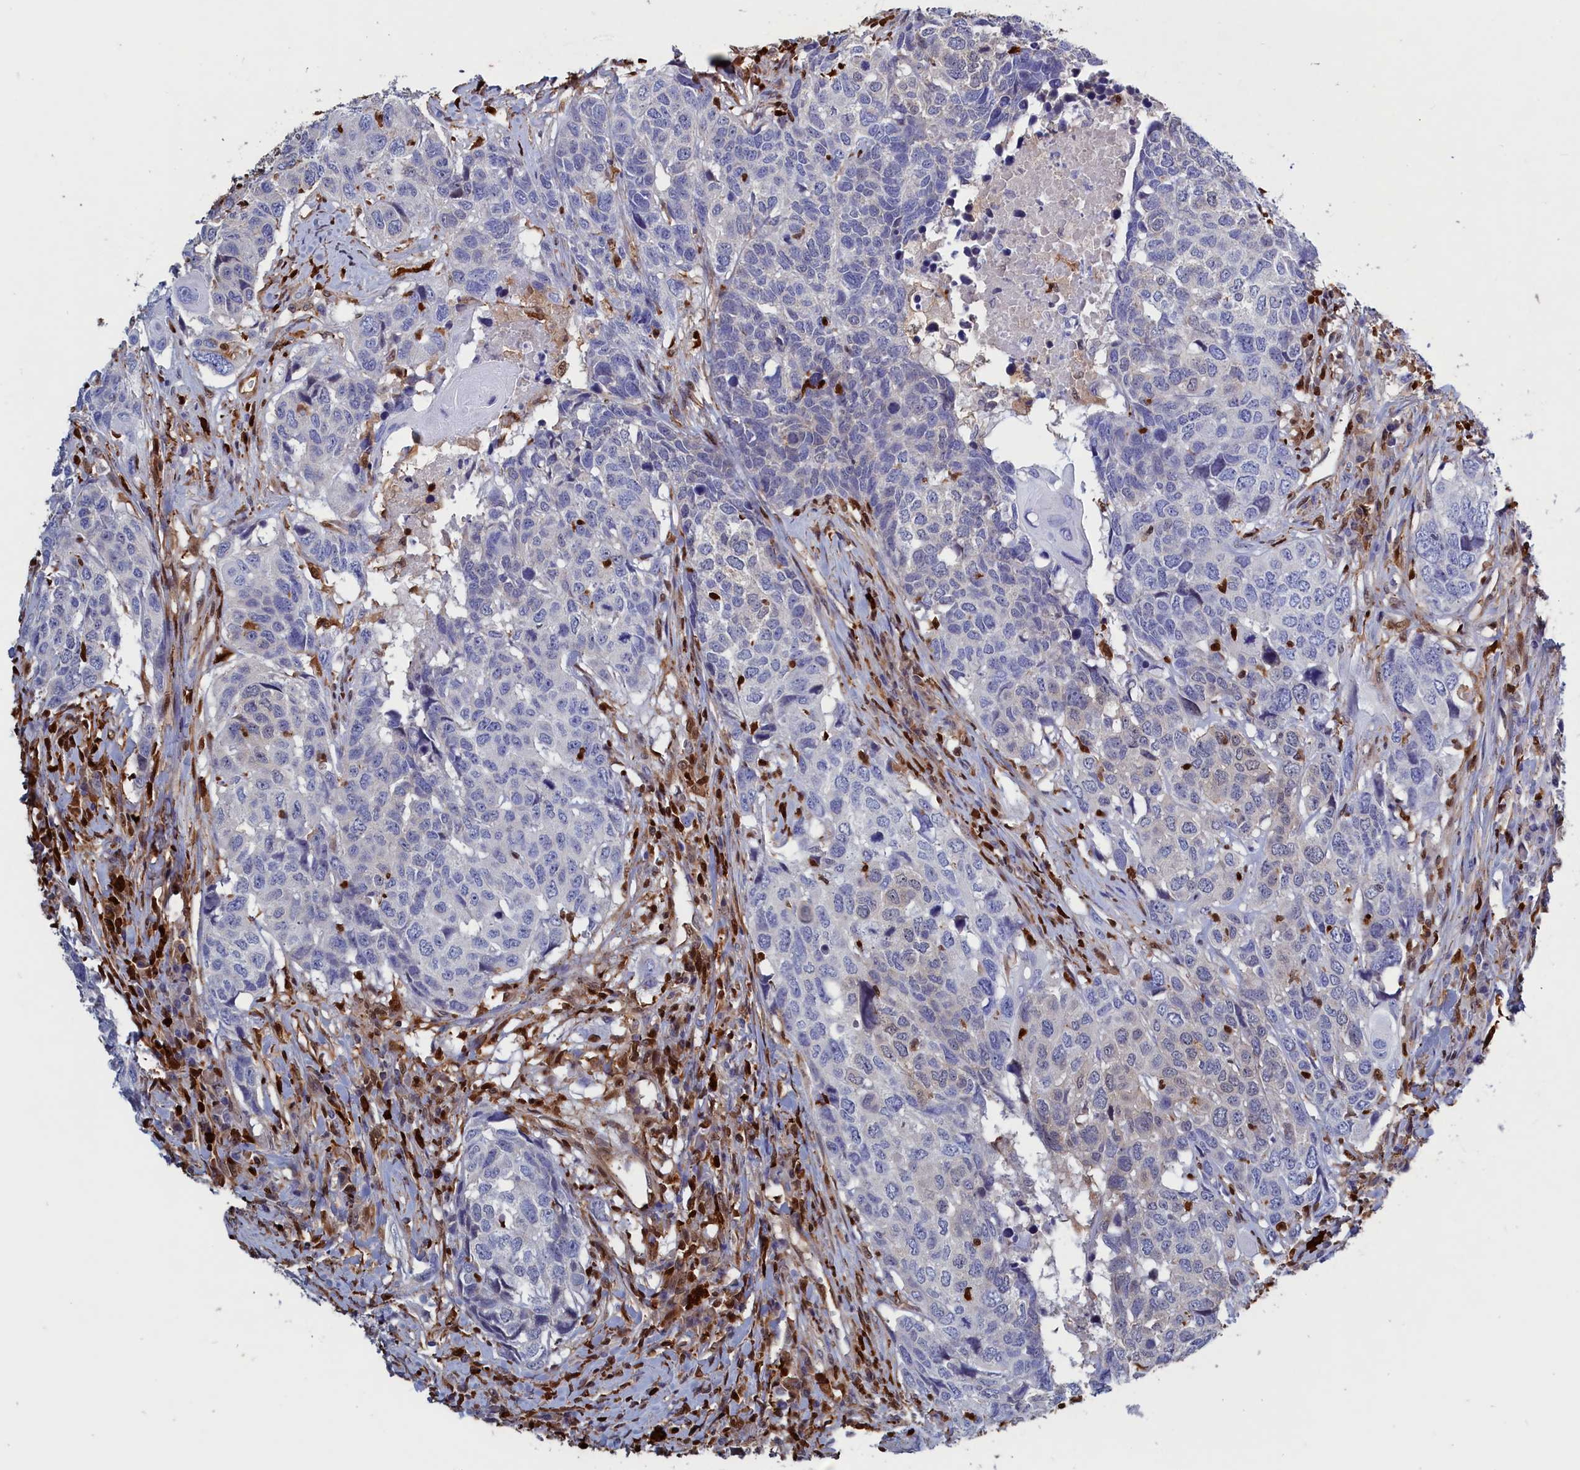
{"staining": {"intensity": "negative", "quantity": "none", "location": "none"}, "tissue": "head and neck cancer", "cell_type": "Tumor cells", "image_type": "cancer", "snomed": [{"axis": "morphology", "description": "Squamous cell carcinoma, NOS"}, {"axis": "topography", "description": "Head-Neck"}], "caption": "This micrograph is of head and neck cancer stained with immunohistochemistry (IHC) to label a protein in brown with the nuclei are counter-stained blue. There is no staining in tumor cells.", "gene": "CRIP1", "patient": {"sex": "male", "age": 66}}